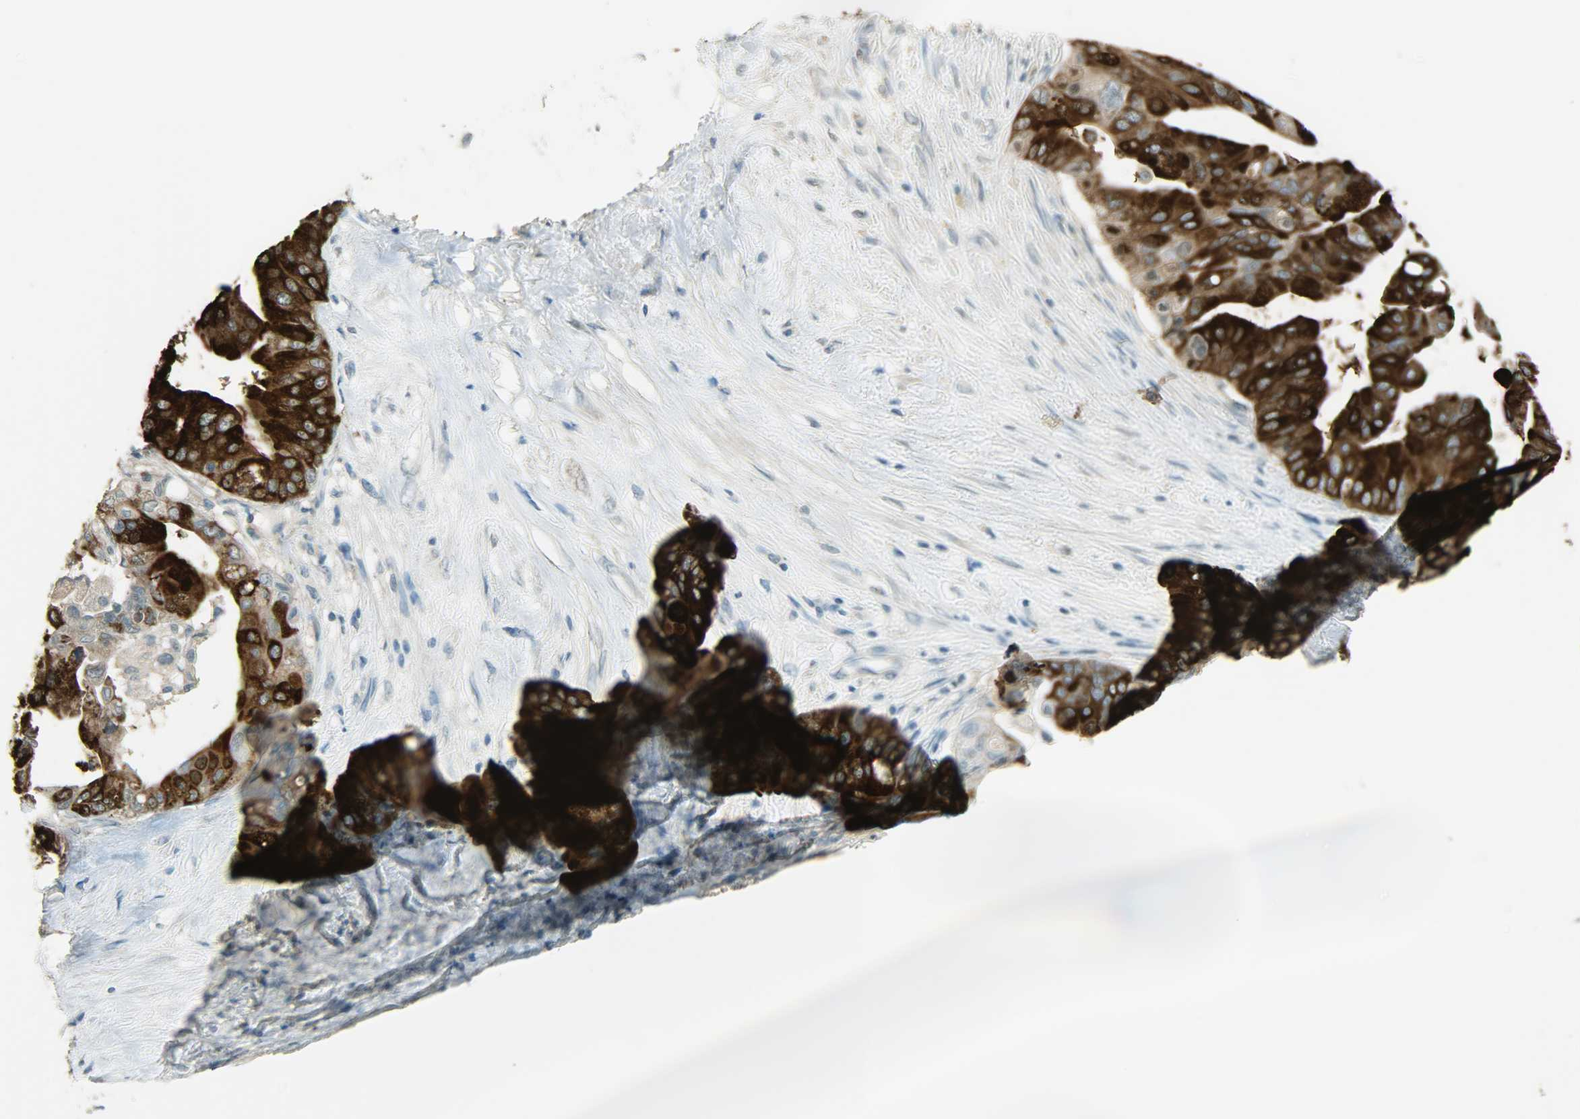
{"staining": {"intensity": "strong", "quantity": ">75%", "location": "cytoplasmic/membranous"}, "tissue": "pancreatic cancer", "cell_type": "Tumor cells", "image_type": "cancer", "snomed": [{"axis": "morphology", "description": "Adenocarcinoma, NOS"}, {"axis": "topography", "description": "Pancreas"}], "caption": "Human adenocarcinoma (pancreatic) stained with a protein marker shows strong staining in tumor cells.", "gene": "PRMT5", "patient": {"sex": "female", "age": 75}}